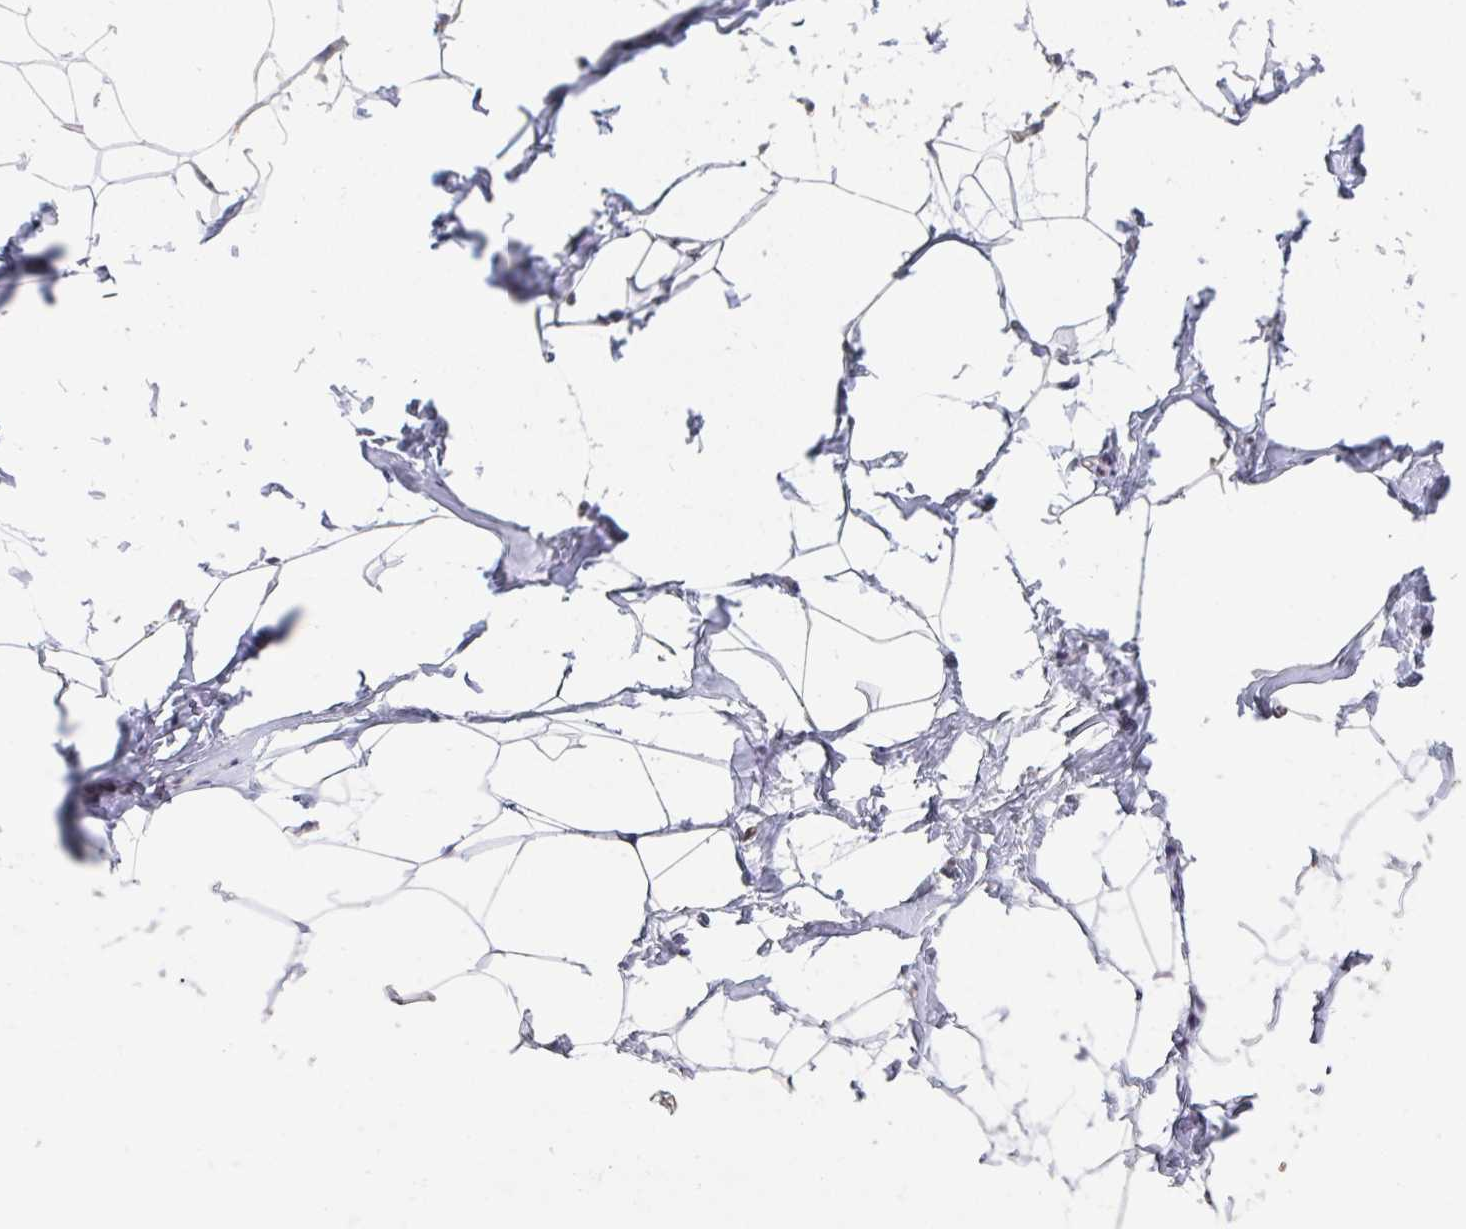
{"staining": {"intensity": "negative", "quantity": "none", "location": "none"}, "tissue": "breast", "cell_type": "Adipocytes", "image_type": "normal", "snomed": [{"axis": "morphology", "description": "Normal tissue, NOS"}, {"axis": "topography", "description": "Breast"}], "caption": "Adipocytes show no significant expression in unremarkable breast.", "gene": "RANGRF", "patient": {"sex": "female", "age": 32}}